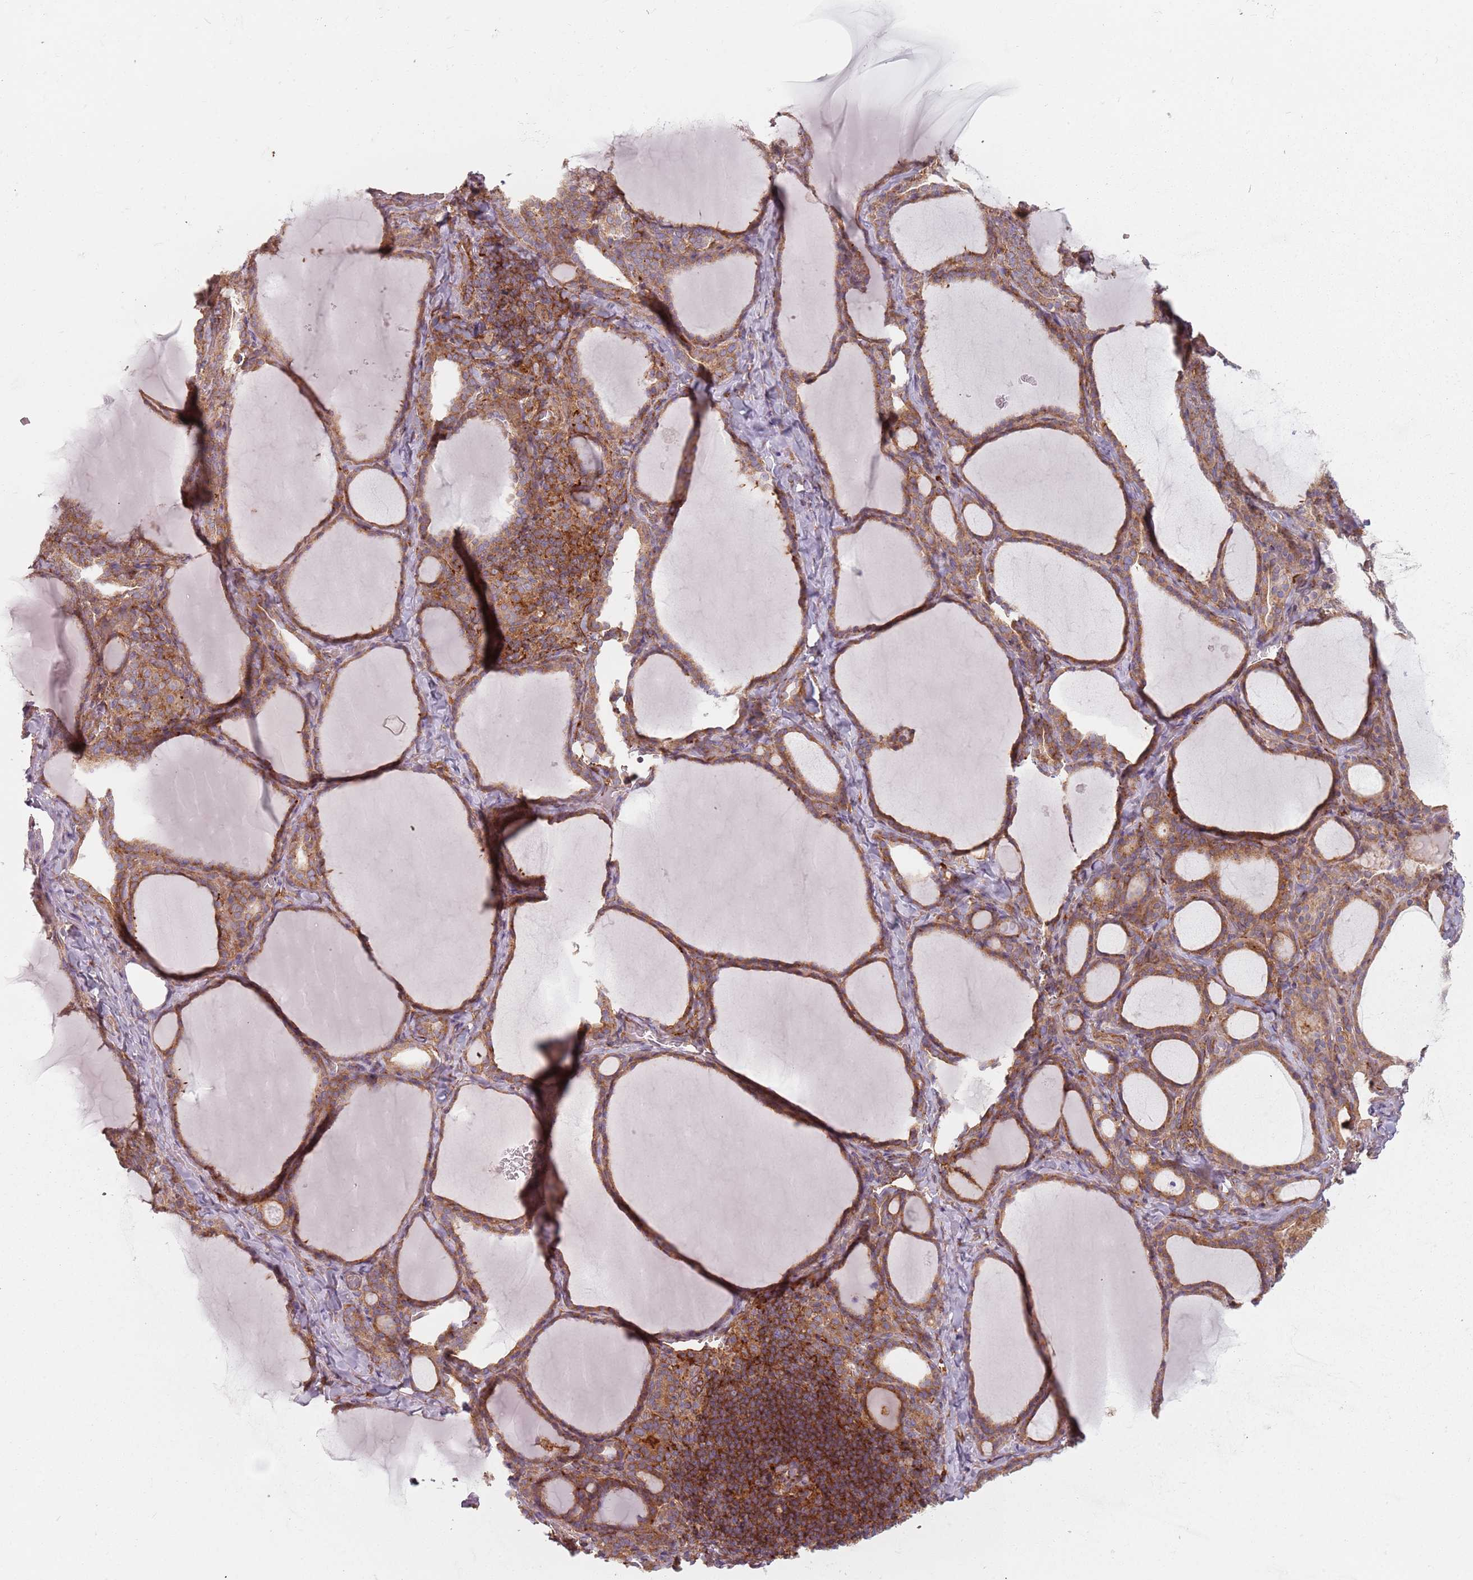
{"staining": {"intensity": "moderate", "quantity": ">75%", "location": "cytoplasmic/membranous"}, "tissue": "thyroid gland", "cell_type": "Glandular cells", "image_type": "normal", "snomed": [{"axis": "morphology", "description": "Normal tissue, NOS"}, {"axis": "topography", "description": "Thyroid gland"}], "caption": "Unremarkable thyroid gland shows moderate cytoplasmic/membranous positivity in about >75% of glandular cells, visualized by immunohistochemistry.", "gene": "TPD52L2", "patient": {"sex": "female", "age": 39}}